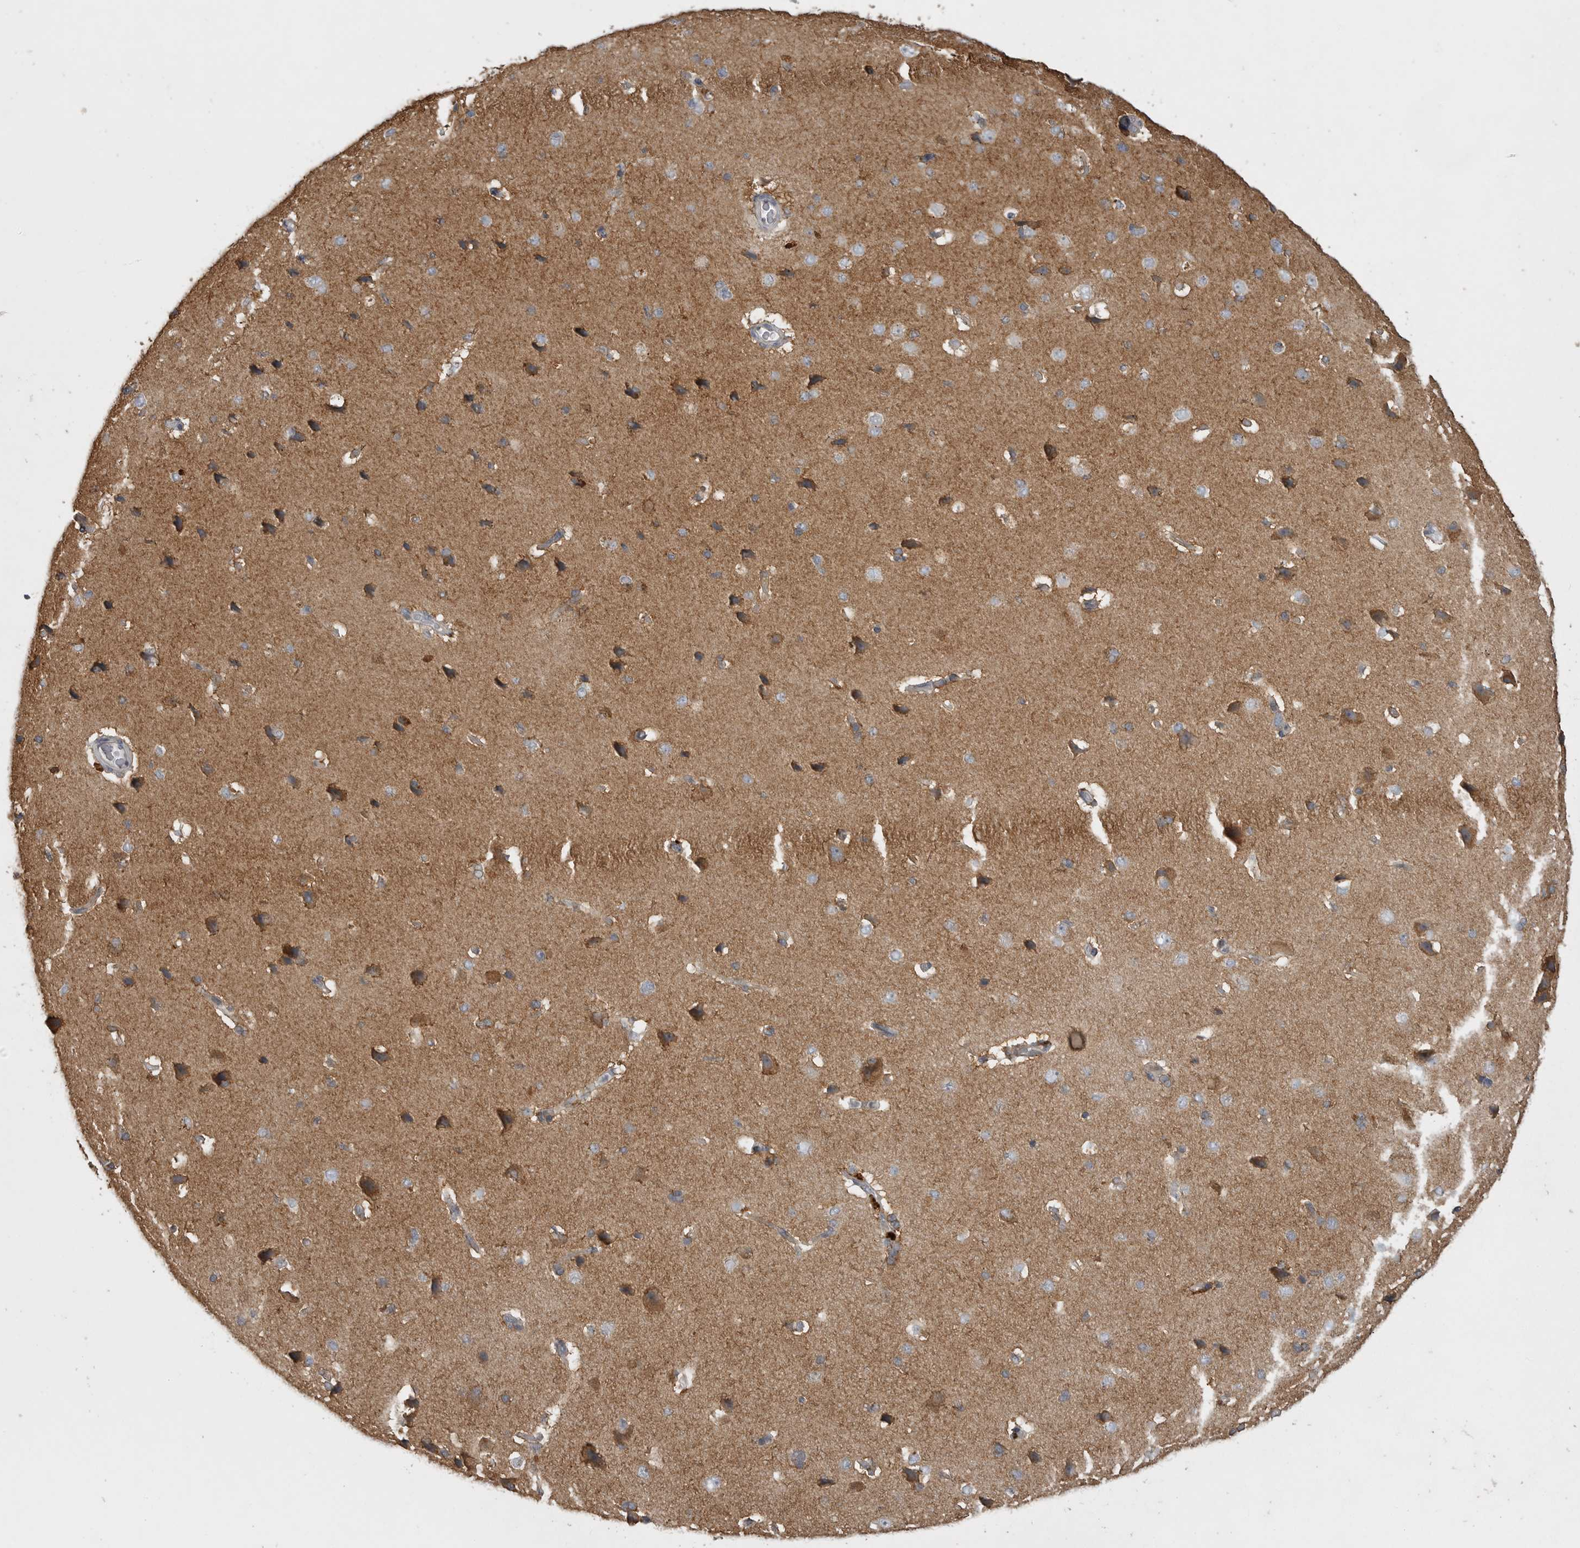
{"staining": {"intensity": "negative", "quantity": "none", "location": "none"}, "tissue": "cerebral cortex", "cell_type": "Endothelial cells", "image_type": "normal", "snomed": [{"axis": "morphology", "description": "Normal tissue, NOS"}, {"axis": "topography", "description": "Cerebral cortex"}], "caption": "Endothelial cells show no significant positivity in benign cerebral cortex.", "gene": "PHF13", "patient": {"sex": "male", "age": 62}}